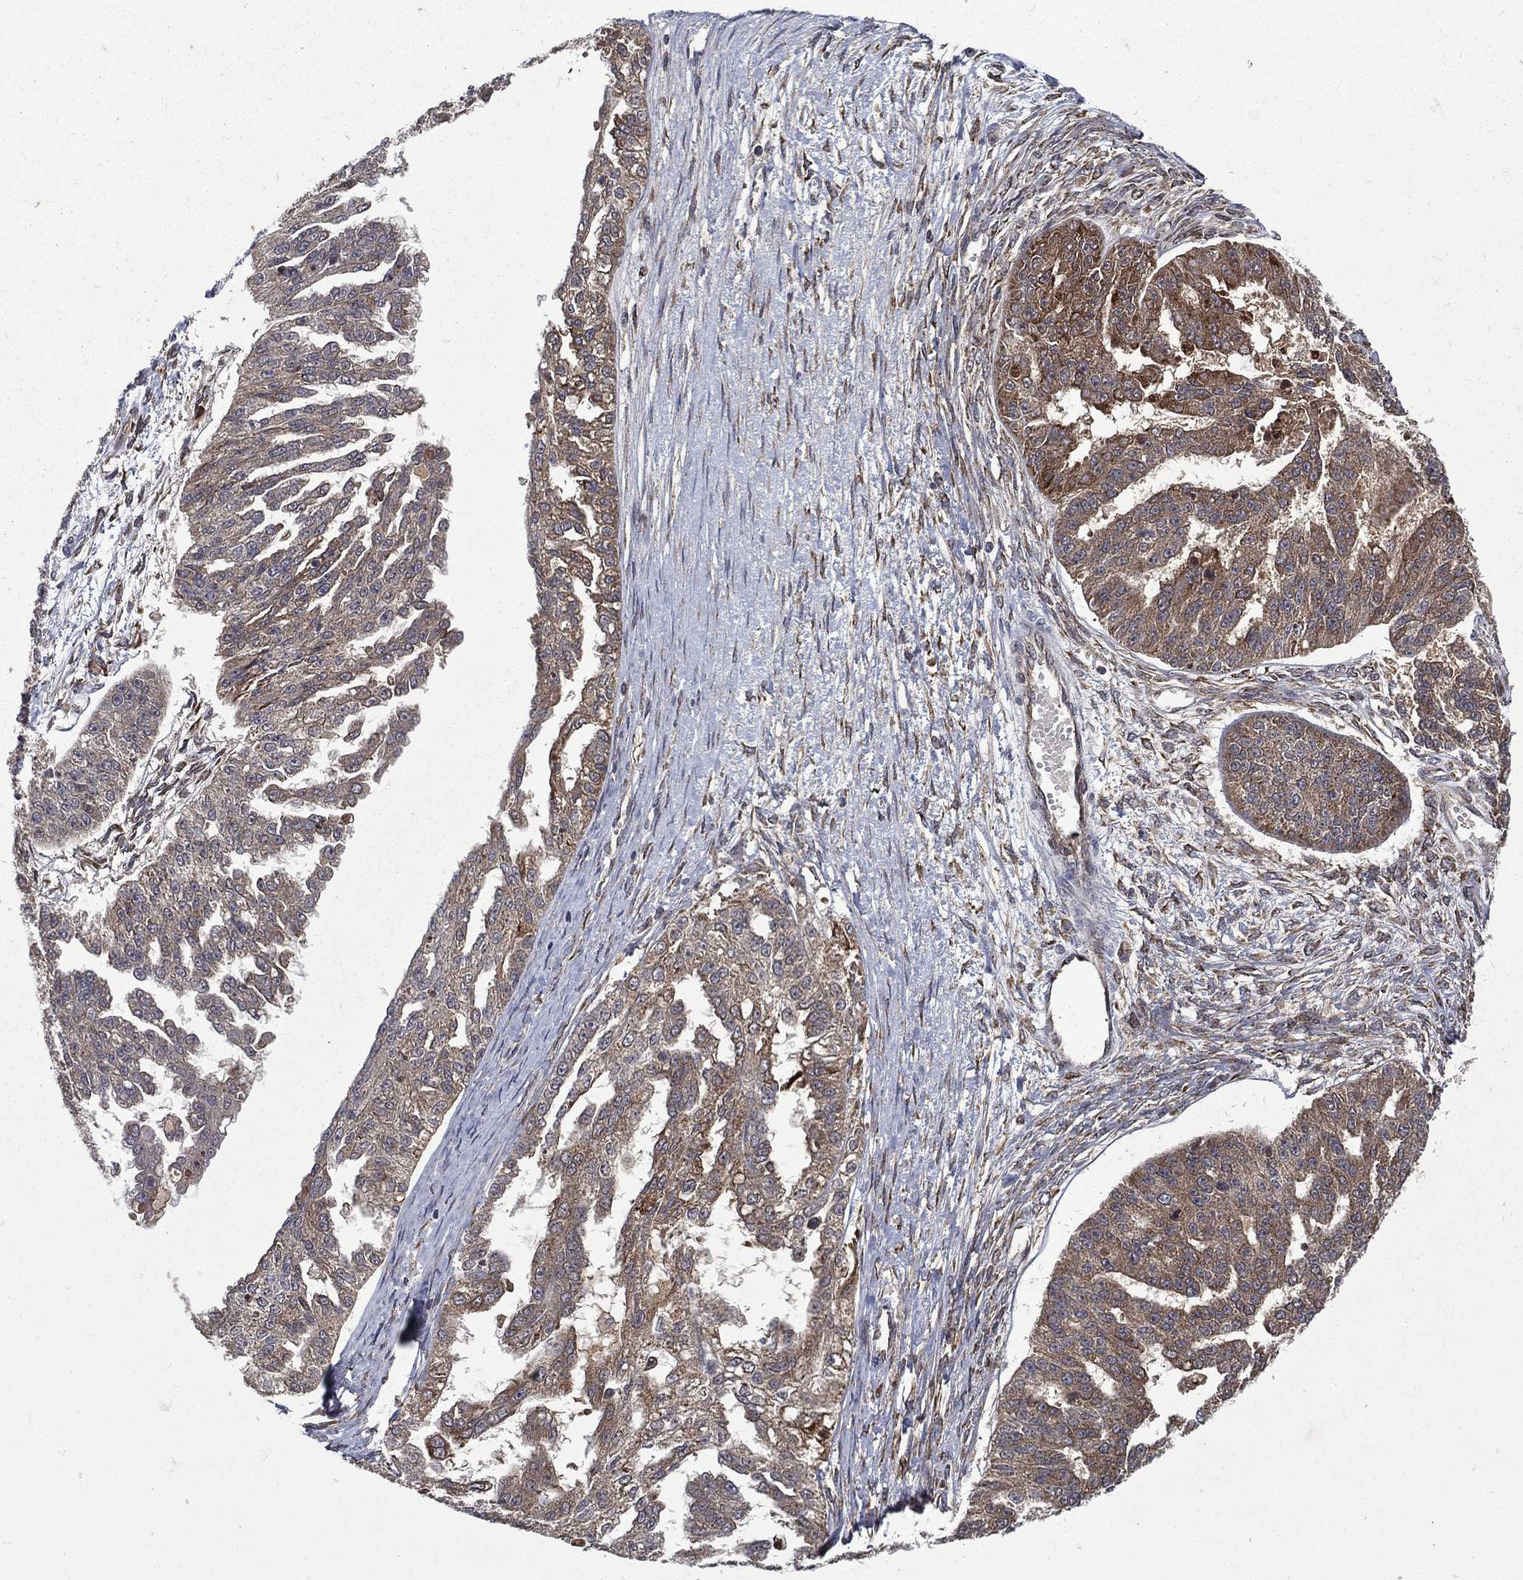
{"staining": {"intensity": "moderate", "quantity": "25%-75%", "location": "cytoplasmic/membranous"}, "tissue": "ovarian cancer", "cell_type": "Tumor cells", "image_type": "cancer", "snomed": [{"axis": "morphology", "description": "Cystadenocarcinoma, serous, NOS"}, {"axis": "topography", "description": "Ovary"}], "caption": "Brown immunohistochemical staining in human serous cystadenocarcinoma (ovarian) displays moderate cytoplasmic/membranous expression in approximately 25%-75% of tumor cells. (Brightfield microscopy of DAB IHC at high magnification).", "gene": "RAB11FIP4", "patient": {"sex": "female", "age": 58}}